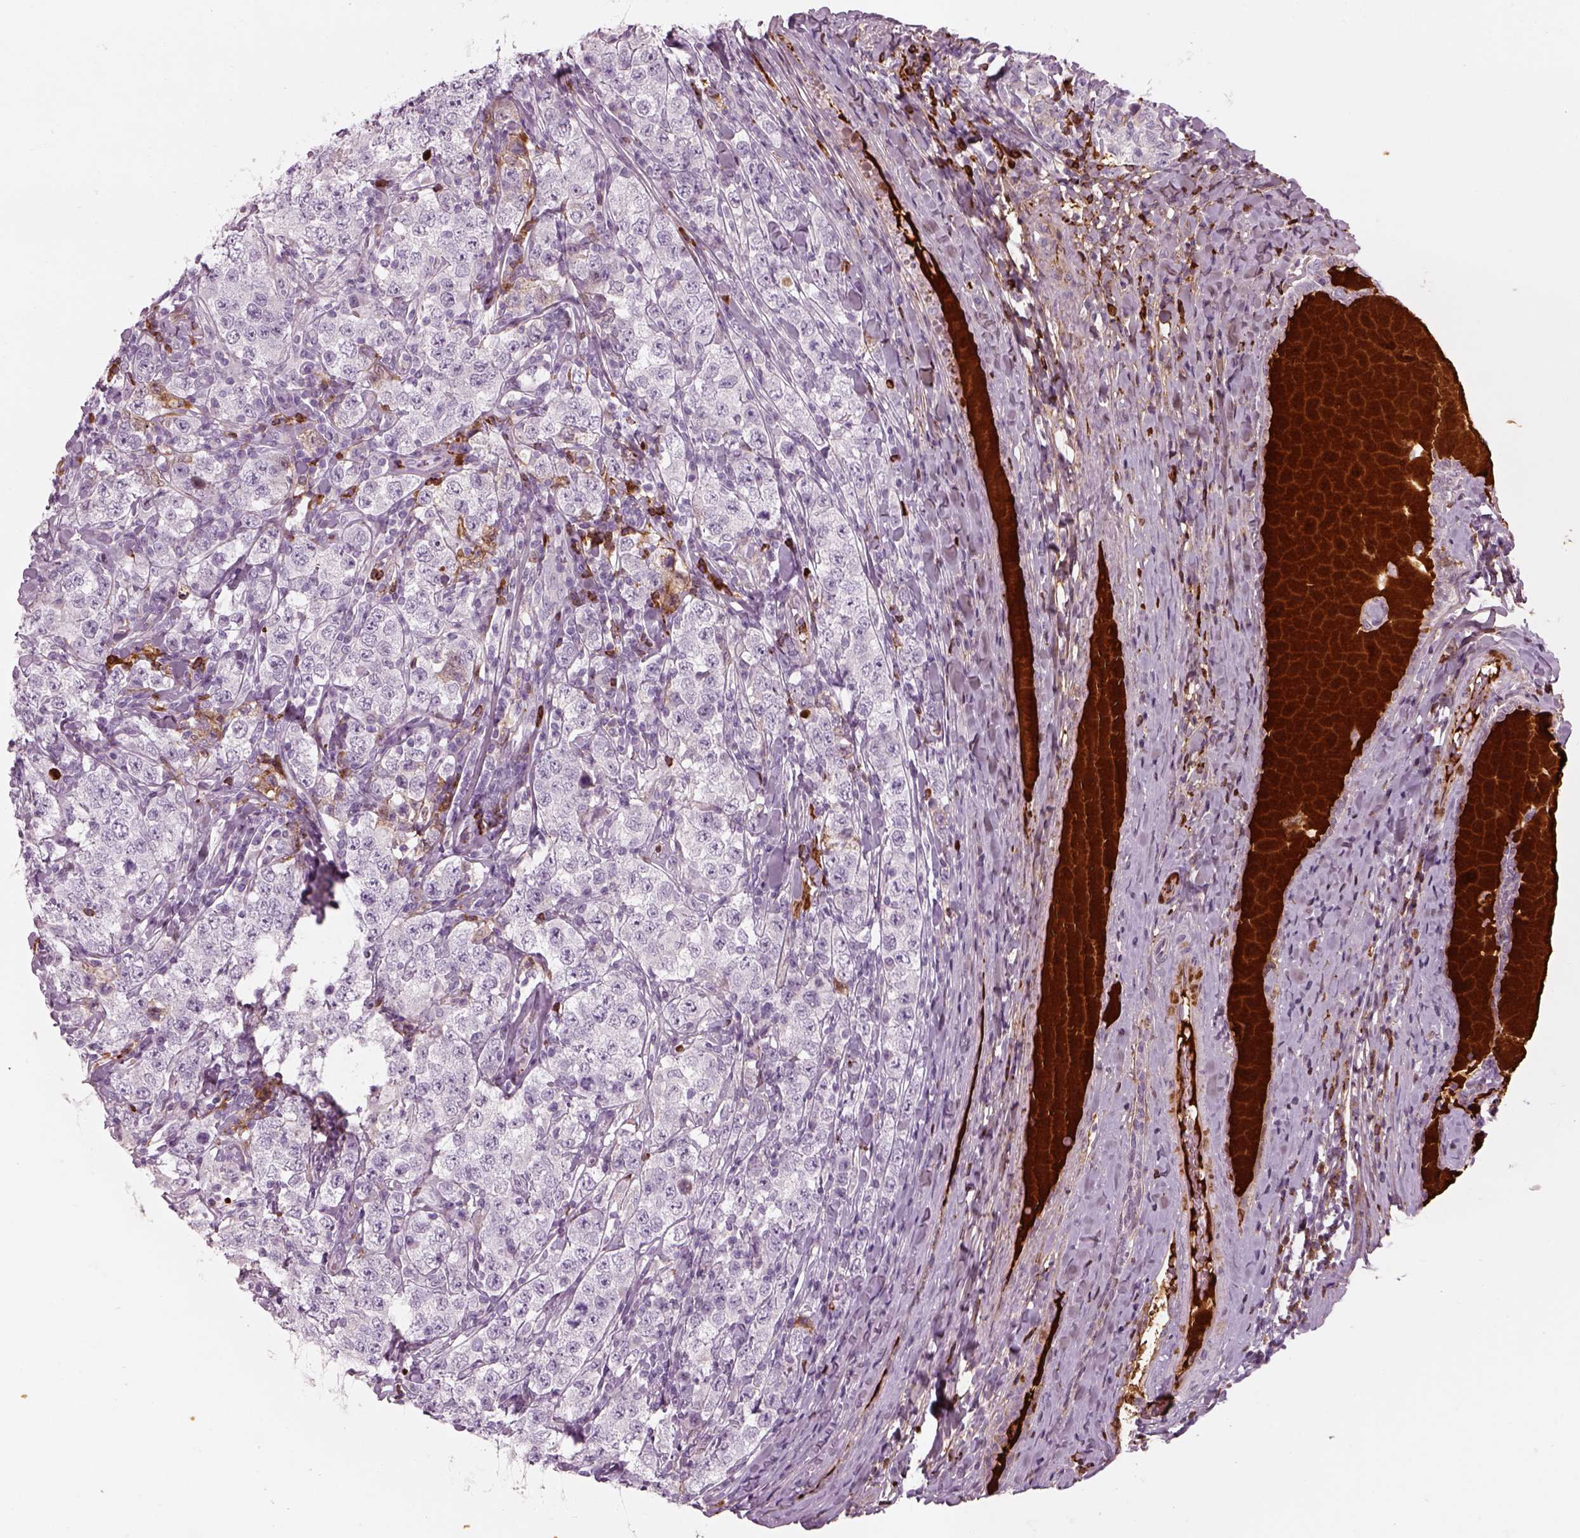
{"staining": {"intensity": "negative", "quantity": "none", "location": "none"}, "tissue": "testis cancer", "cell_type": "Tumor cells", "image_type": "cancer", "snomed": [{"axis": "morphology", "description": "Seminoma, NOS"}, {"axis": "morphology", "description": "Carcinoma, Embryonal, NOS"}, {"axis": "topography", "description": "Testis"}], "caption": "Immunohistochemistry of testis cancer shows no staining in tumor cells.", "gene": "PABPC1L2B", "patient": {"sex": "male", "age": 41}}